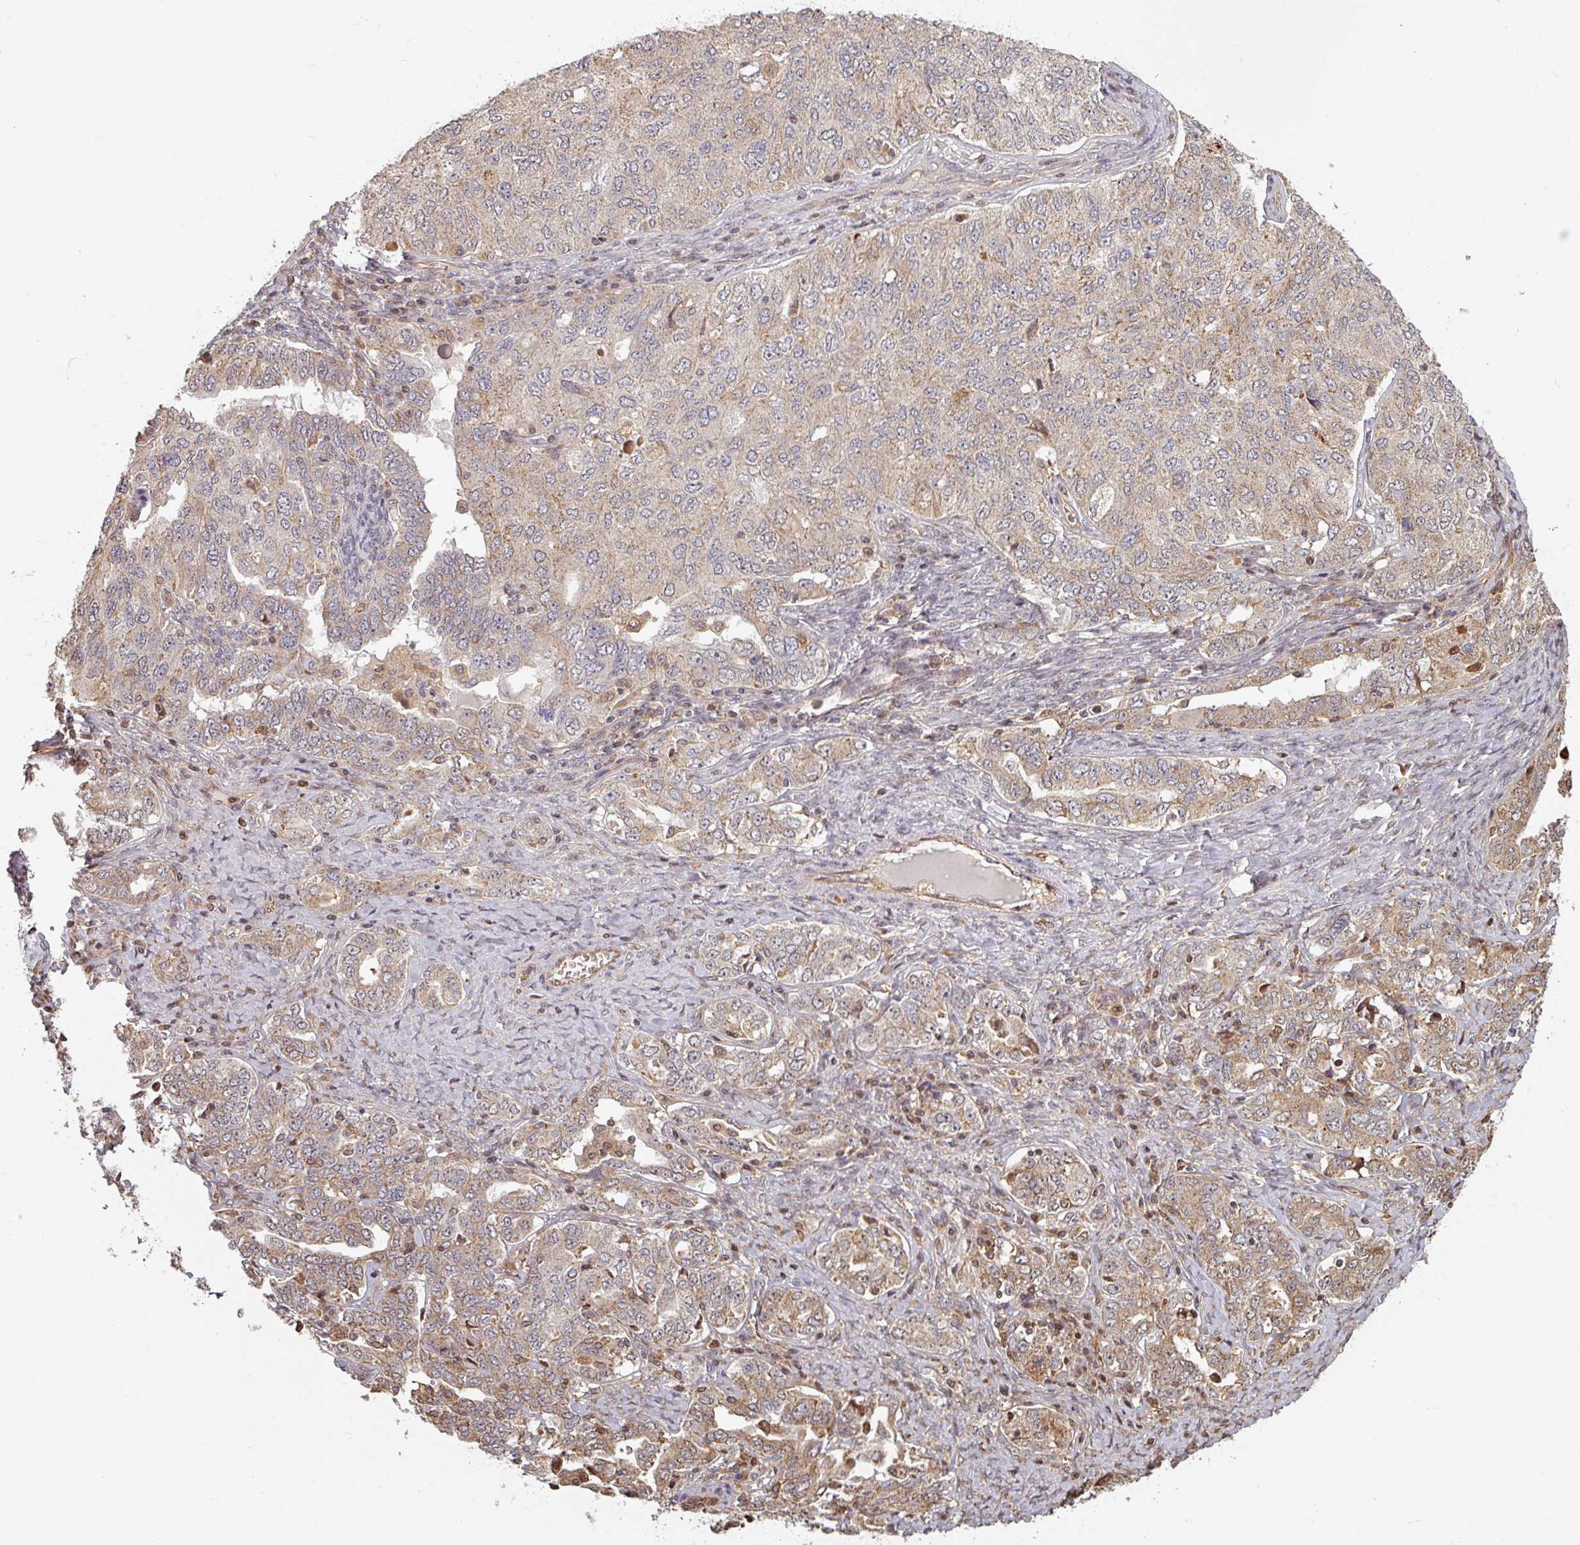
{"staining": {"intensity": "weak", "quantity": "25%-75%", "location": "cytoplasmic/membranous"}, "tissue": "ovarian cancer", "cell_type": "Tumor cells", "image_type": "cancer", "snomed": [{"axis": "morphology", "description": "Carcinoma, endometroid"}, {"axis": "topography", "description": "Ovary"}], "caption": "High-magnification brightfield microscopy of ovarian cancer stained with DAB (3,3'-diaminobenzidine) (brown) and counterstained with hematoxylin (blue). tumor cells exhibit weak cytoplasmic/membranous staining is identified in about25%-75% of cells. The staining was performed using DAB, with brown indicating positive protein expression. Nuclei are stained blue with hematoxylin.", "gene": "EID1", "patient": {"sex": "female", "age": 62}}